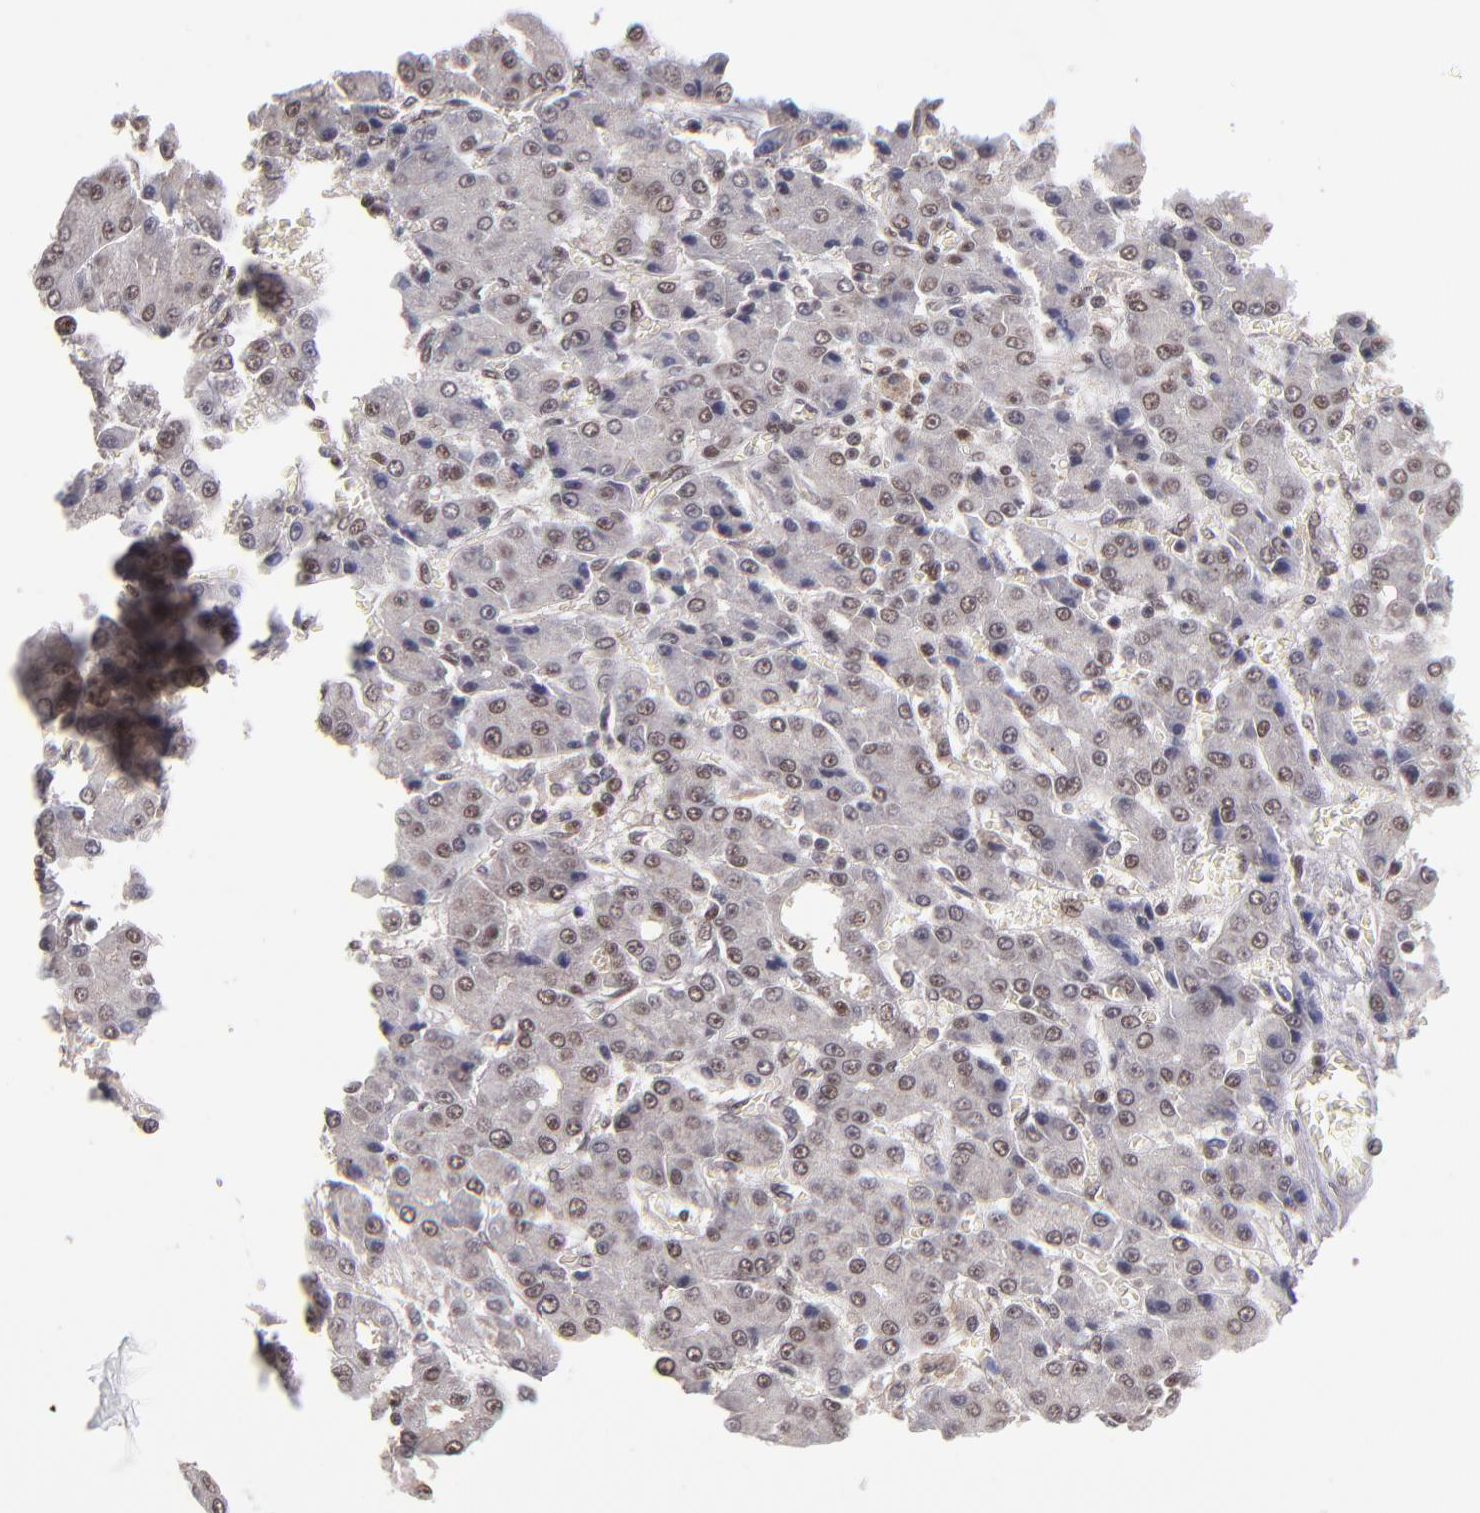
{"staining": {"intensity": "moderate", "quantity": ">75%", "location": "nuclear"}, "tissue": "liver cancer", "cell_type": "Tumor cells", "image_type": "cancer", "snomed": [{"axis": "morphology", "description": "Carcinoma, Hepatocellular, NOS"}, {"axis": "topography", "description": "Liver"}], "caption": "Liver cancer stained with immunohistochemistry (IHC) exhibits moderate nuclear staining in about >75% of tumor cells. The staining was performed using DAB, with brown indicating positive protein expression. Nuclei are stained blue with hematoxylin.", "gene": "EP300", "patient": {"sex": "male", "age": 69}}